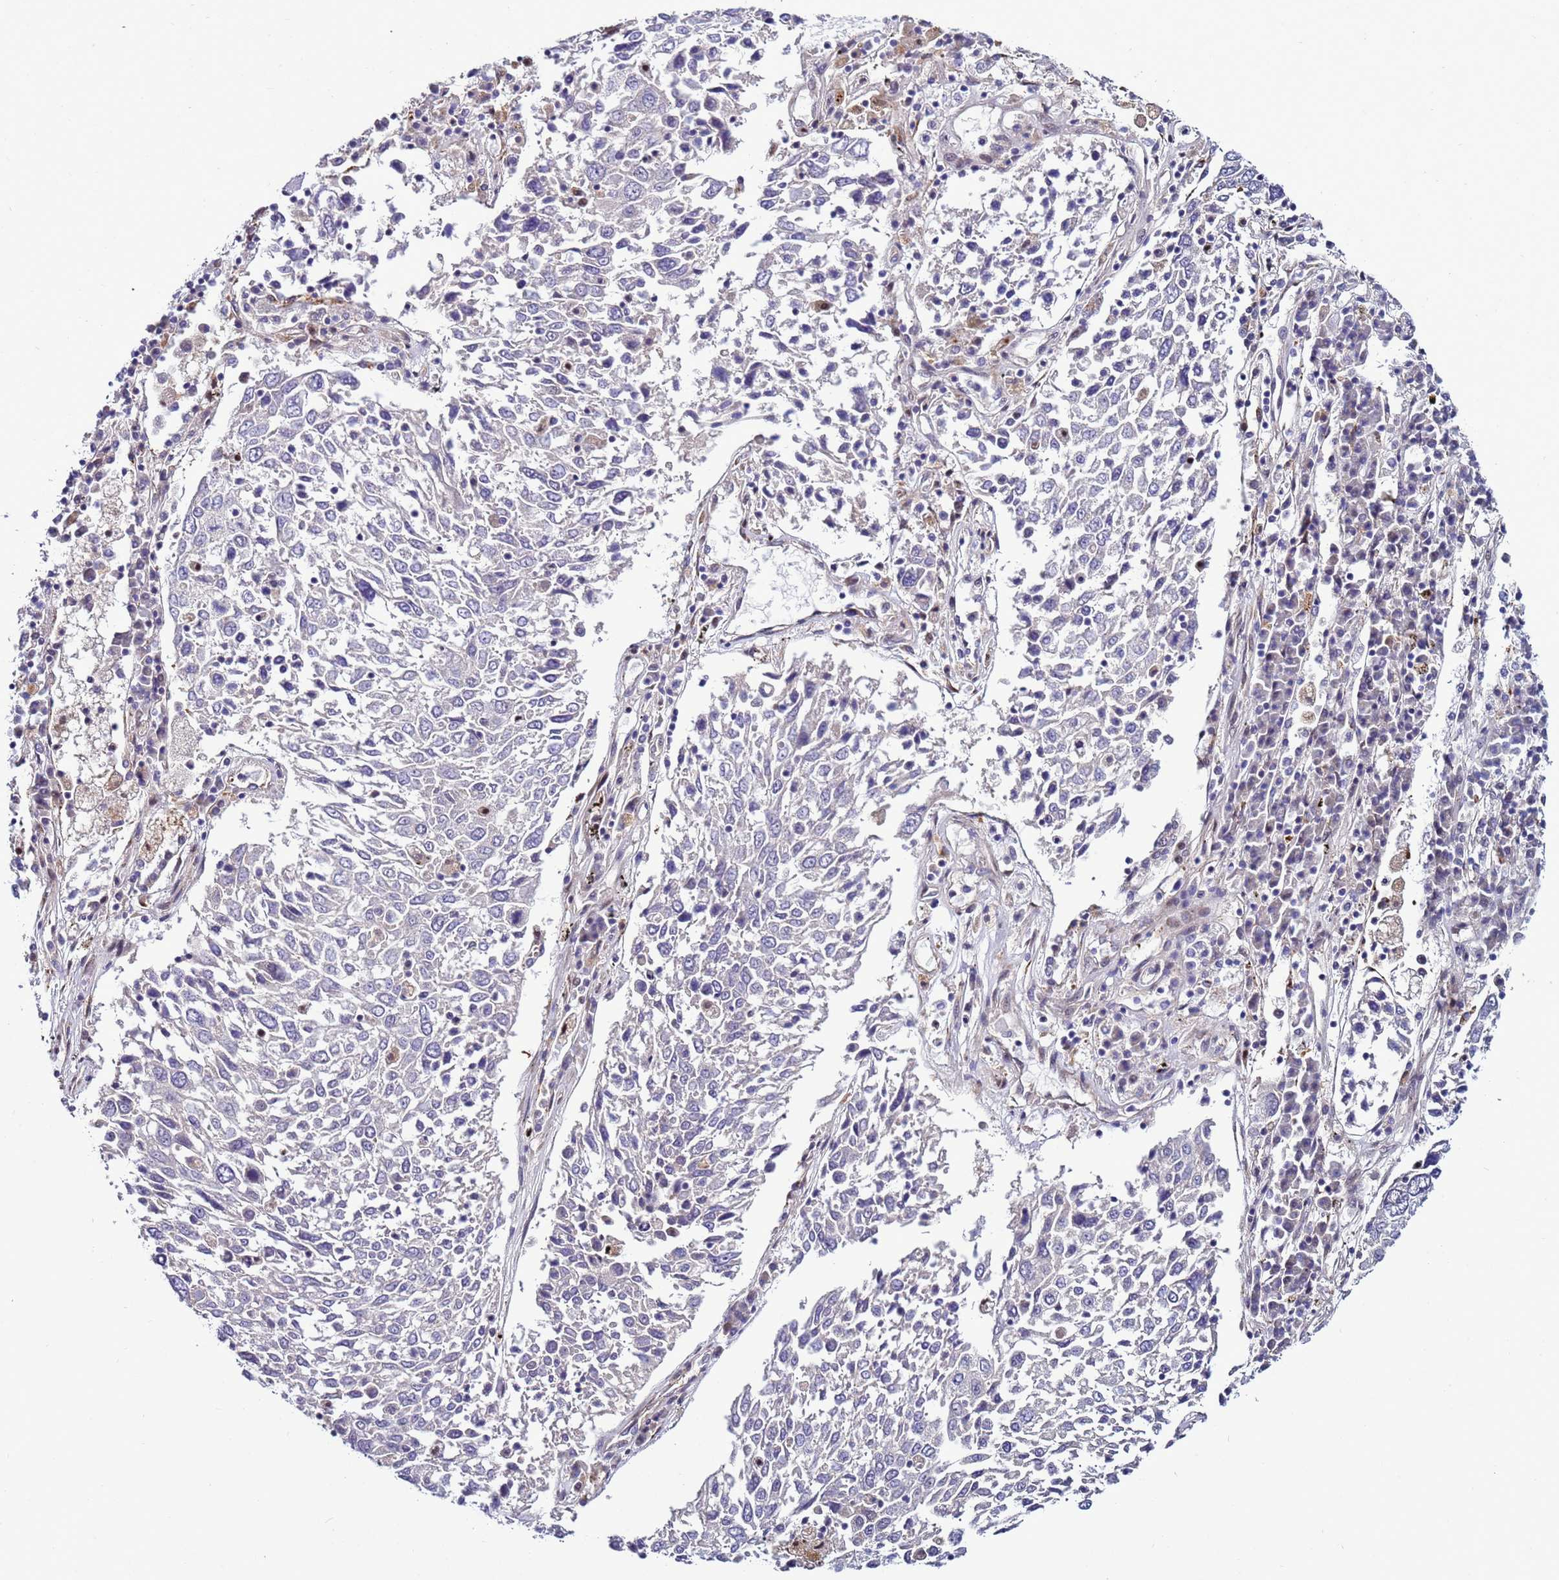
{"staining": {"intensity": "negative", "quantity": "none", "location": "none"}, "tissue": "lung cancer", "cell_type": "Tumor cells", "image_type": "cancer", "snomed": [{"axis": "morphology", "description": "Squamous cell carcinoma, NOS"}, {"axis": "topography", "description": "Lung"}], "caption": "DAB (3,3'-diaminobenzidine) immunohistochemical staining of lung cancer reveals no significant expression in tumor cells.", "gene": "NAT2", "patient": {"sex": "male", "age": 65}}